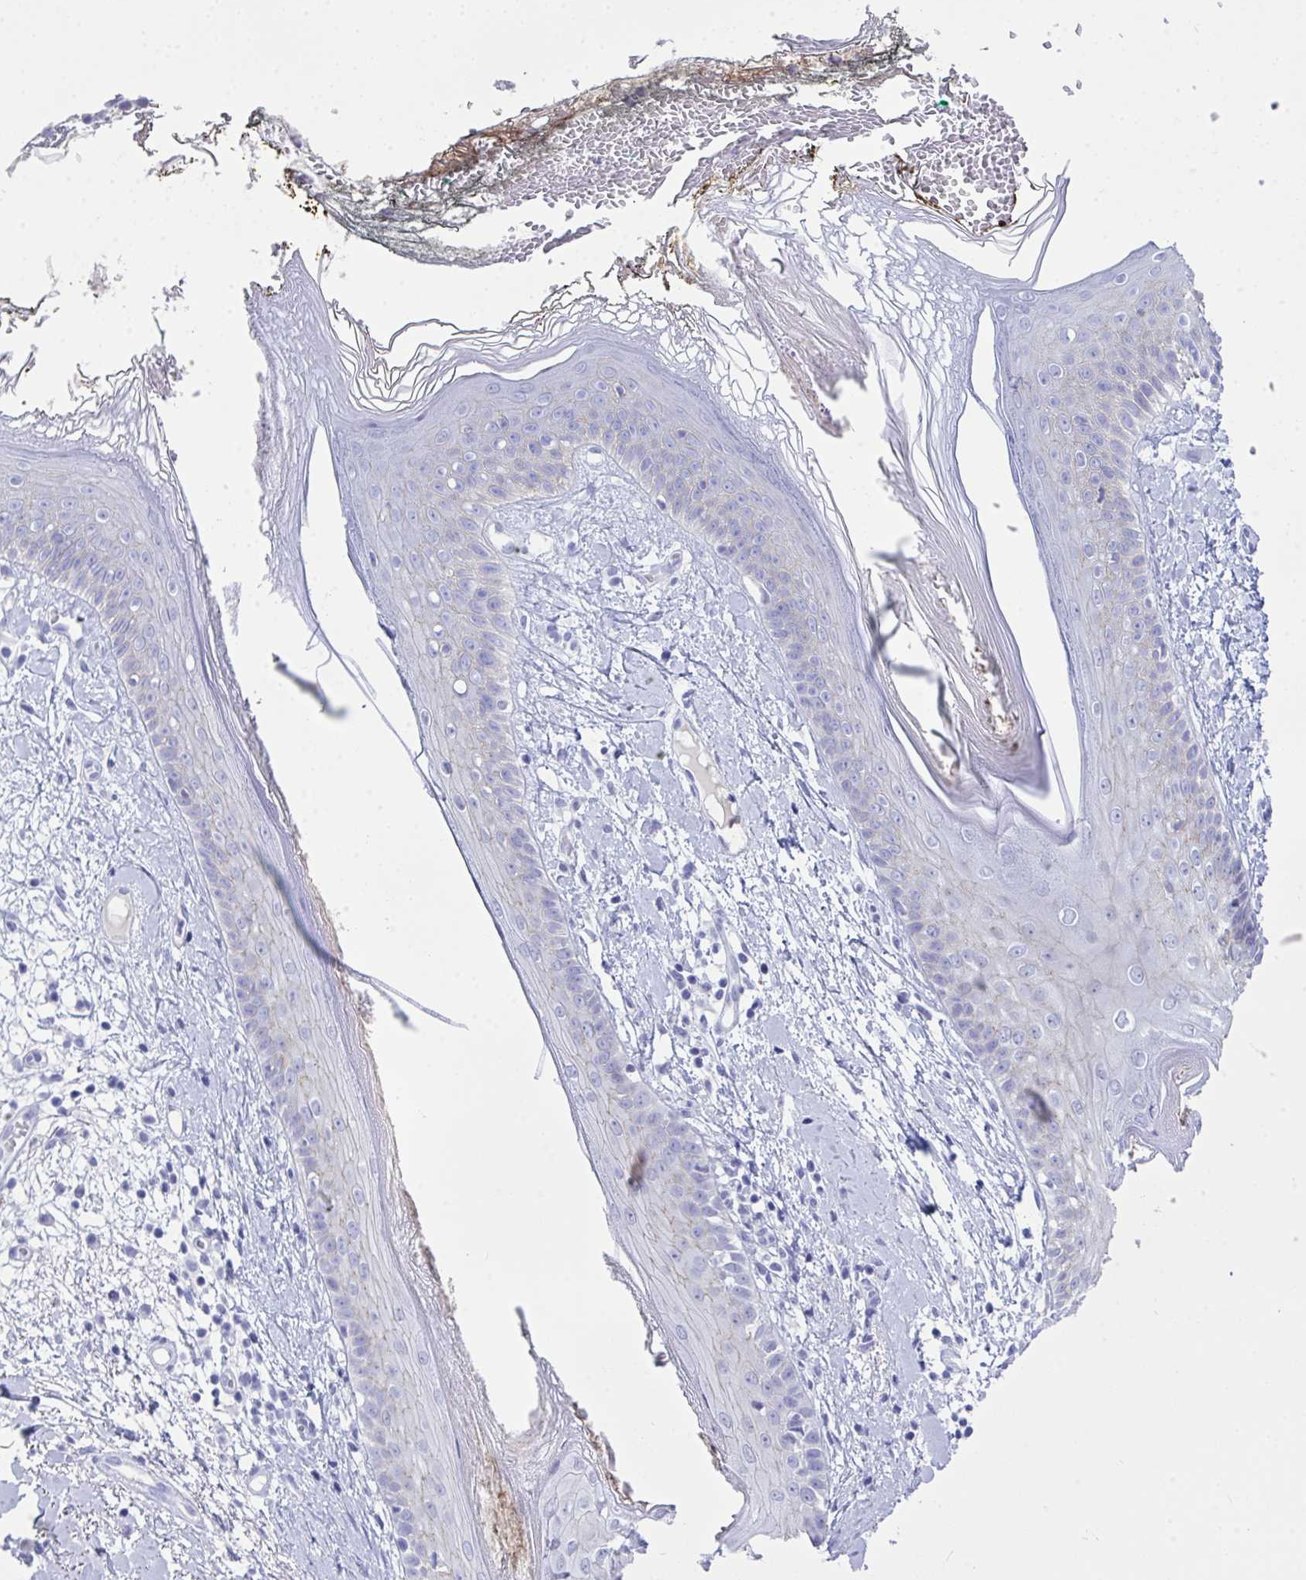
{"staining": {"intensity": "negative", "quantity": "none", "location": "none"}, "tissue": "skin", "cell_type": "Fibroblasts", "image_type": "normal", "snomed": [{"axis": "morphology", "description": "Normal tissue, NOS"}, {"axis": "topography", "description": "Skin"}], "caption": "Immunohistochemistry (IHC) photomicrograph of normal skin stained for a protein (brown), which shows no staining in fibroblasts. (DAB (3,3'-diaminobenzidine) immunohistochemistry, high magnification).", "gene": "GLB1L2", "patient": {"sex": "female", "age": 34}}